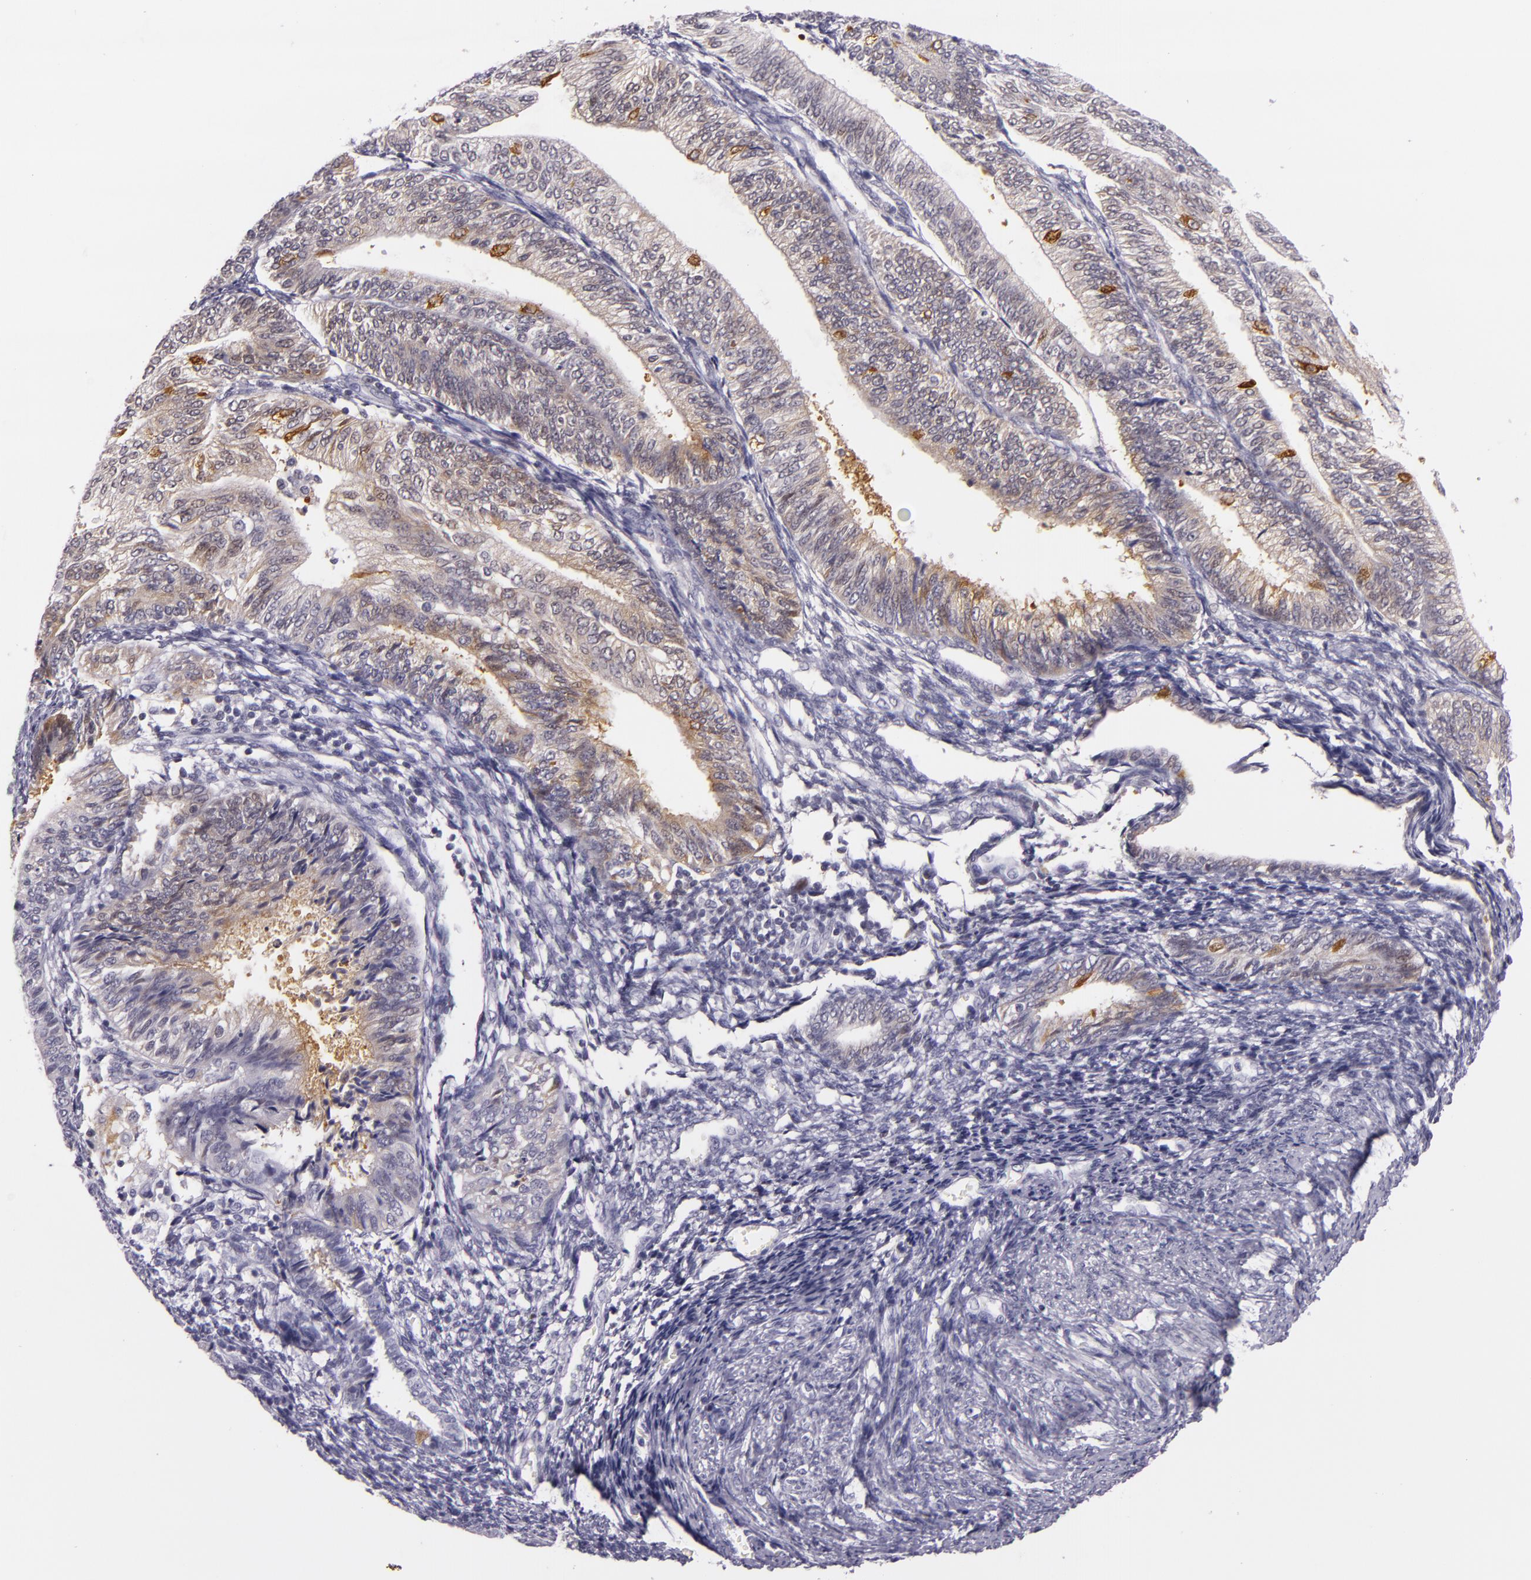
{"staining": {"intensity": "moderate", "quantity": "25%-75%", "location": "cytoplasmic/membranous"}, "tissue": "endometrial cancer", "cell_type": "Tumor cells", "image_type": "cancer", "snomed": [{"axis": "morphology", "description": "Adenocarcinoma, NOS"}, {"axis": "topography", "description": "Endometrium"}], "caption": "Approximately 25%-75% of tumor cells in human adenocarcinoma (endometrial) show moderate cytoplasmic/membranous protein positivity as visualized by brown immunohistochemical staining.", "gene": "HSP90AA1", "patient": {"sex": "female", "age": 55}}